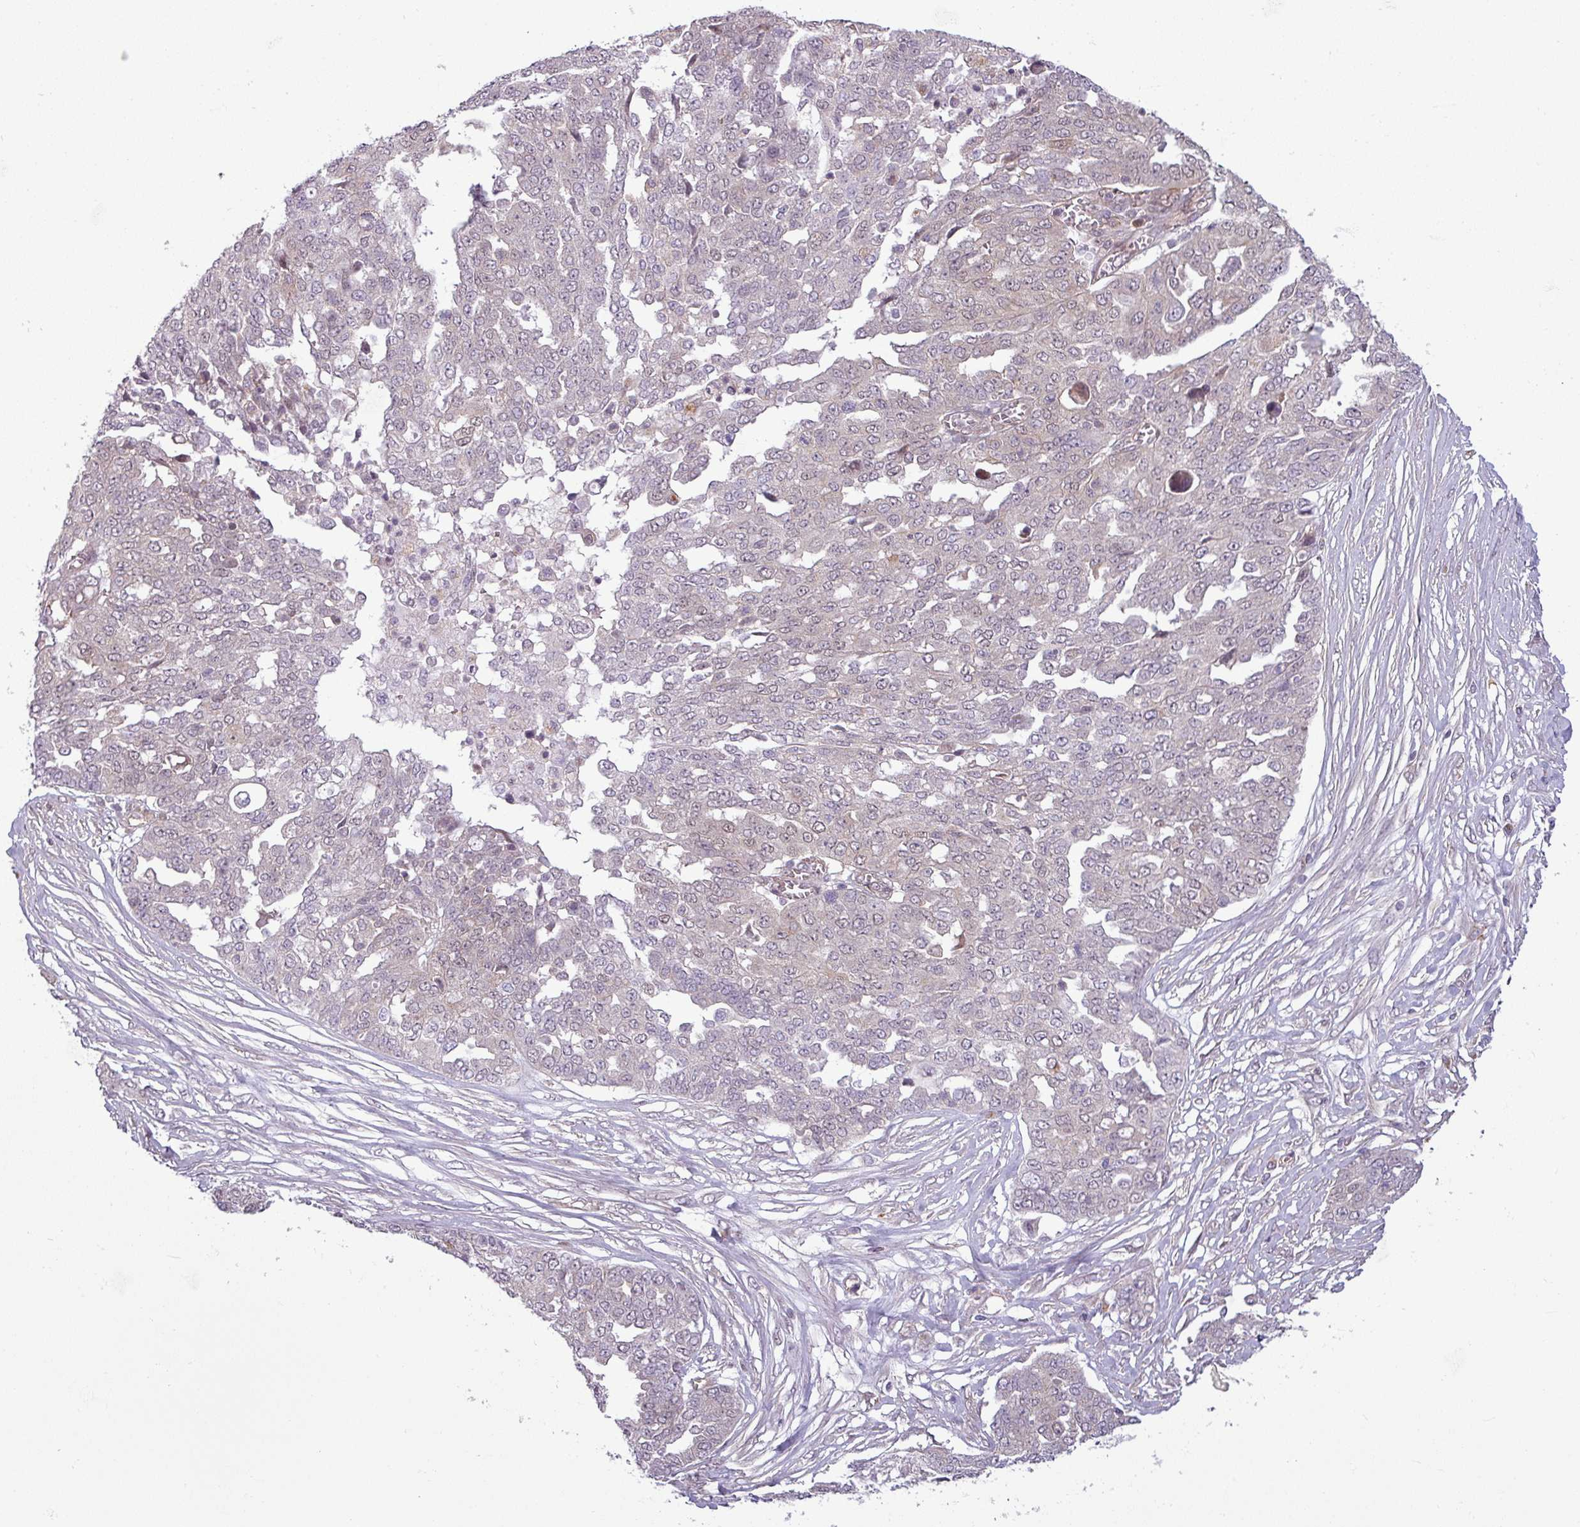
{"staining": {"intensity": "weak", "quantity": "<25%", "location": "nuclear"}, "tissue": "ovarian cancer", "cell_type": "Tumor cells", "image_type": "cancer", "snomed": [{"axis": "morphology", "description": "Cystadenocarcinoma, serous, NOS"}, {"axis": "topography", "description": "Soft tissue"}, {"axis": "topography", "description": "Ovary"}], "caption": "Immunohistochemistry (IHC) photomicrograph of neoplastic tissue: human ovarian serous cystadenocarcinoma stained with DAB (3,3'-diaminobenzidine) shows no significant protein expression in tumor cells.", "gene": "CCDC144A", "patient": {"sex": "female", "age": 57}}